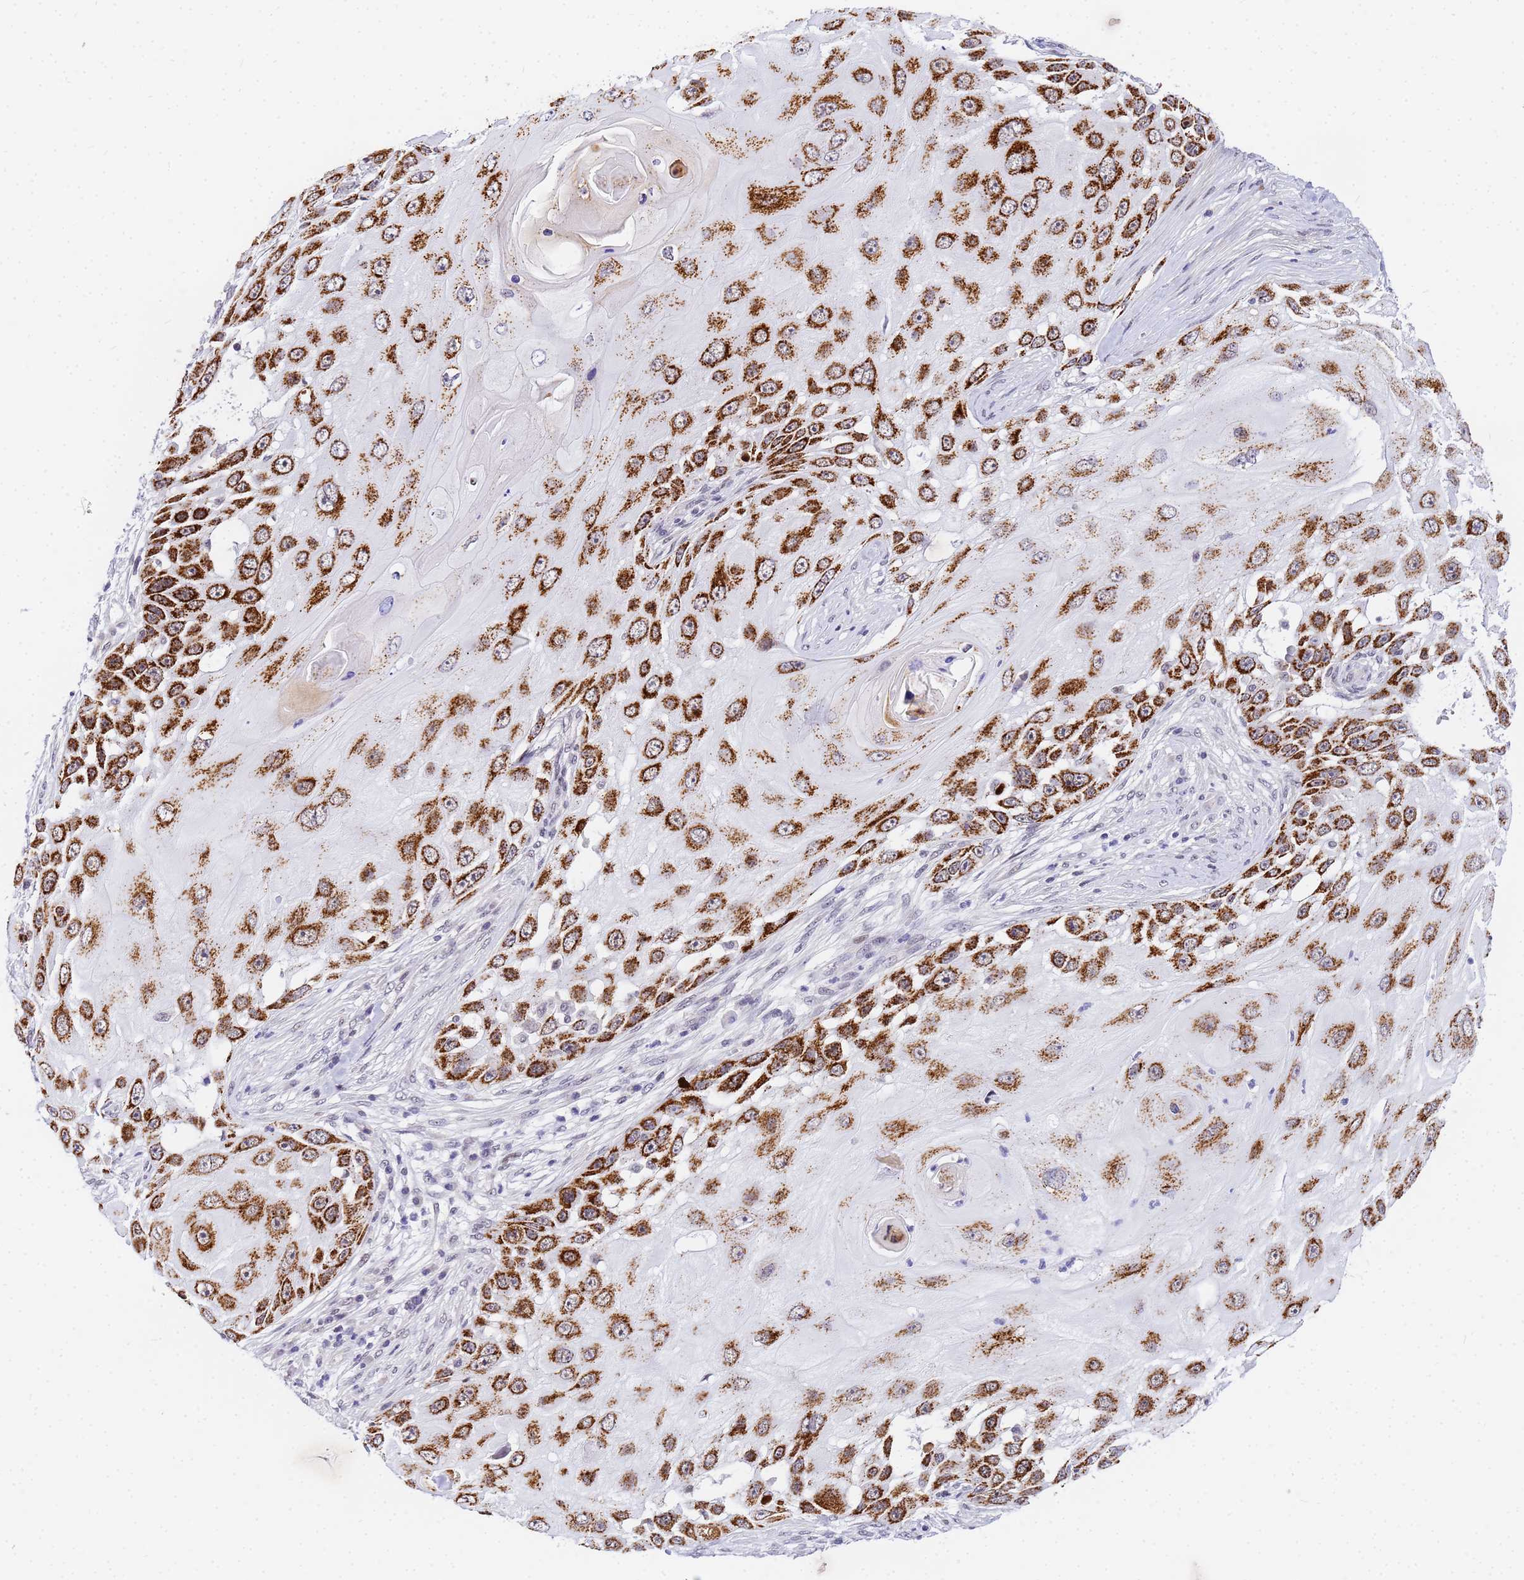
{"staining": {"intensity": "strong", "quantity": ">75%", "location": "cytoplasmic/membranous"}, "tissue": "skin cancer", "cell_type": "Tumor cells", "image_type": "cancer", "snomed": [{"axis": "morphology", "description": "Squamous cell carcinoma, NOS"}, {"axis": "topography", "description": "Skin"}], "caption": "Protein expression analysis of human skin cancer (squamous cell carcinoma) reveals strong cytoplasmic/membranous expression in approximately >75% of tumor cells.", "gene": "CKMT1A", "patient": {"sex": "female", "age": 44}}